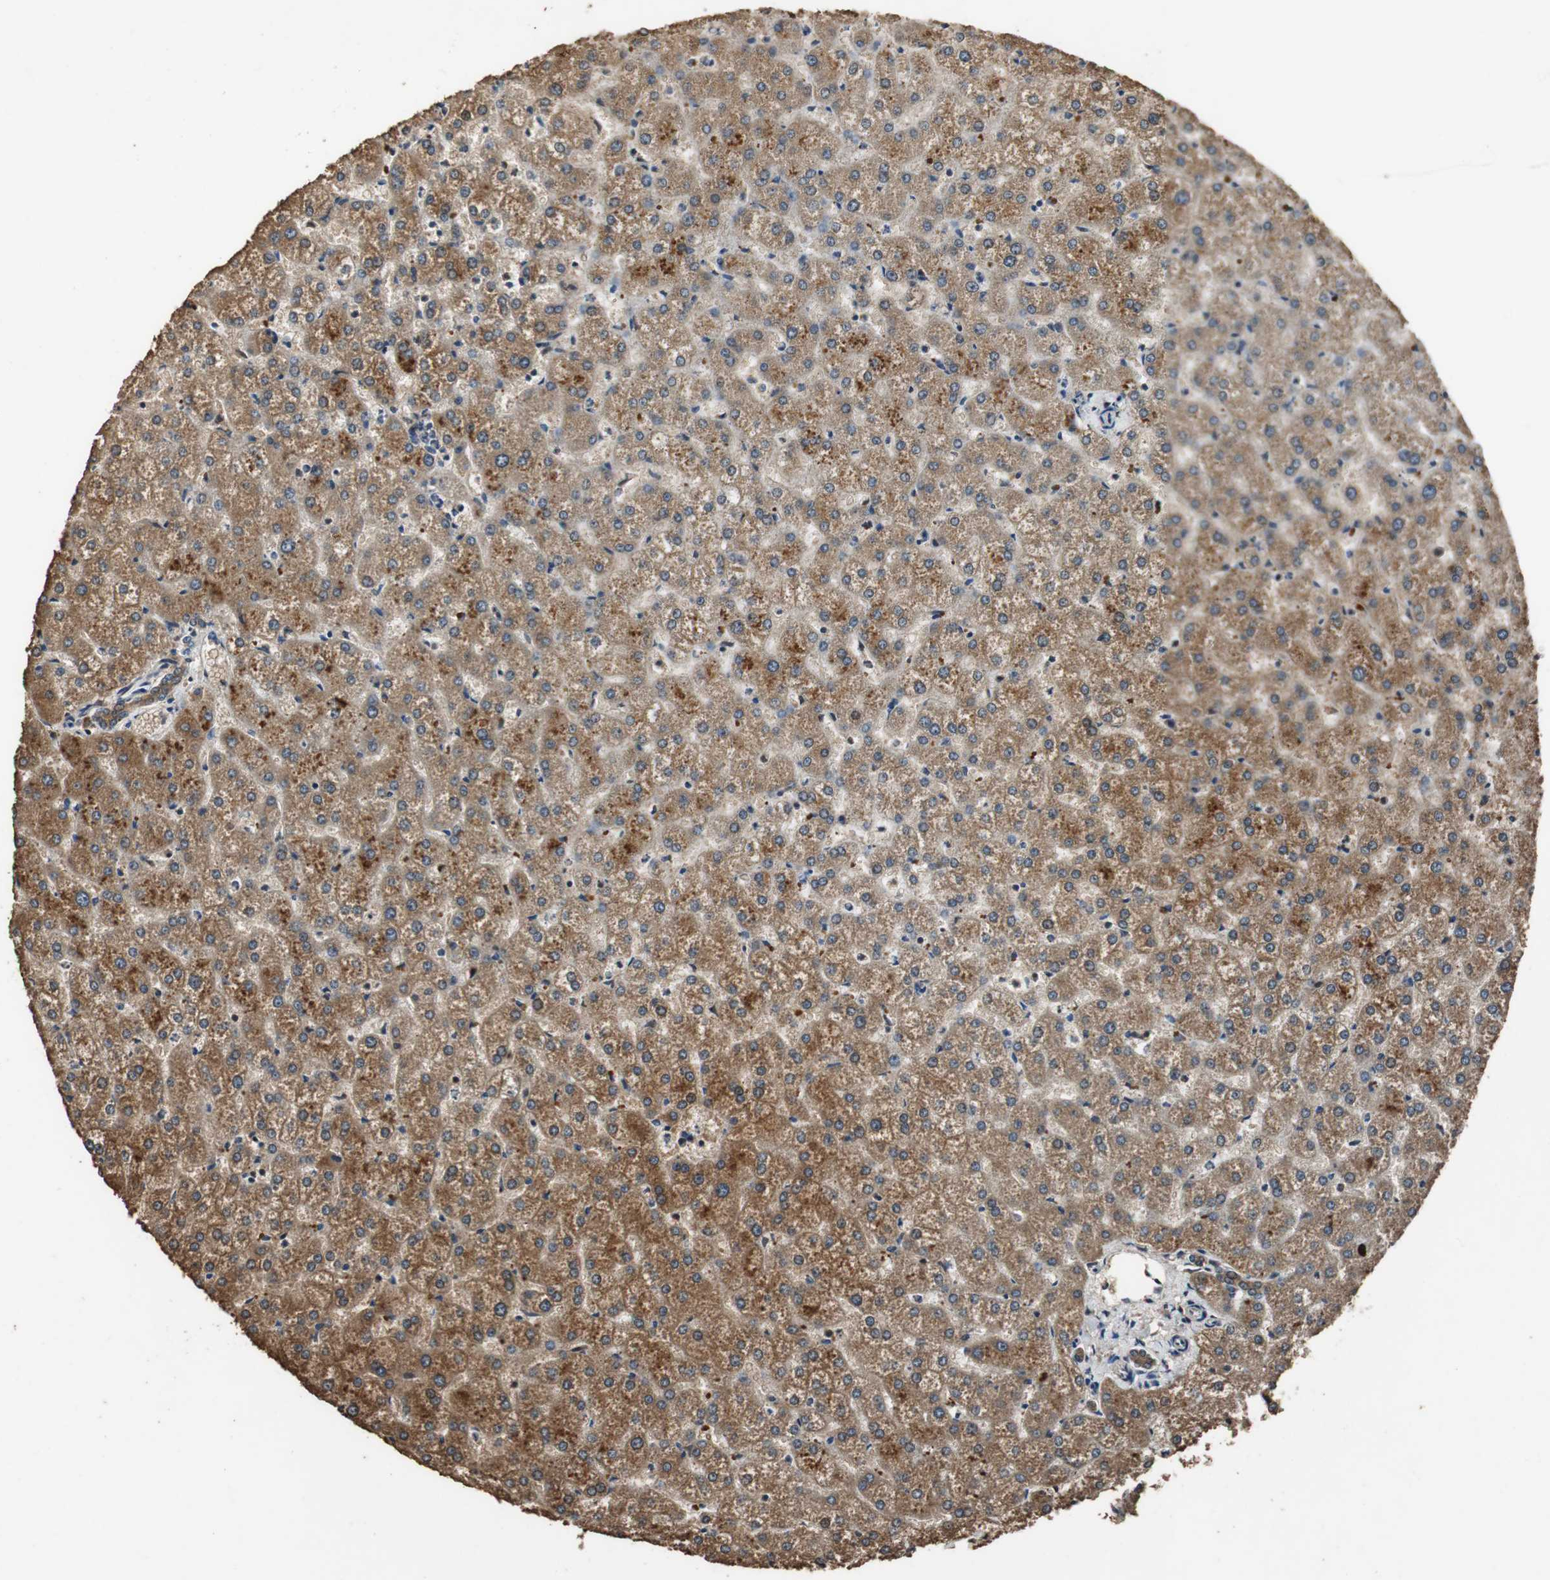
{"staining": {"intensity": "strong", "quantity": ">75%", "location": "cytoplasmic/membranous"}, "tissue": "liver", "cell_type": "Cholangiocytes", "image_type": "normal", "snomed": [{"axis": "morphology", "description": "Normal tissue, NOS"}, {"axis": "topography", "description": "Liver"}], "caption": "Human liver stained for a protein (brown) shows strong cytoplasmic/membranous positive expression in about >75% of cholangiocytes.", "gene": "ZNF18", "patient": {"sex": "female", "age": 32}}